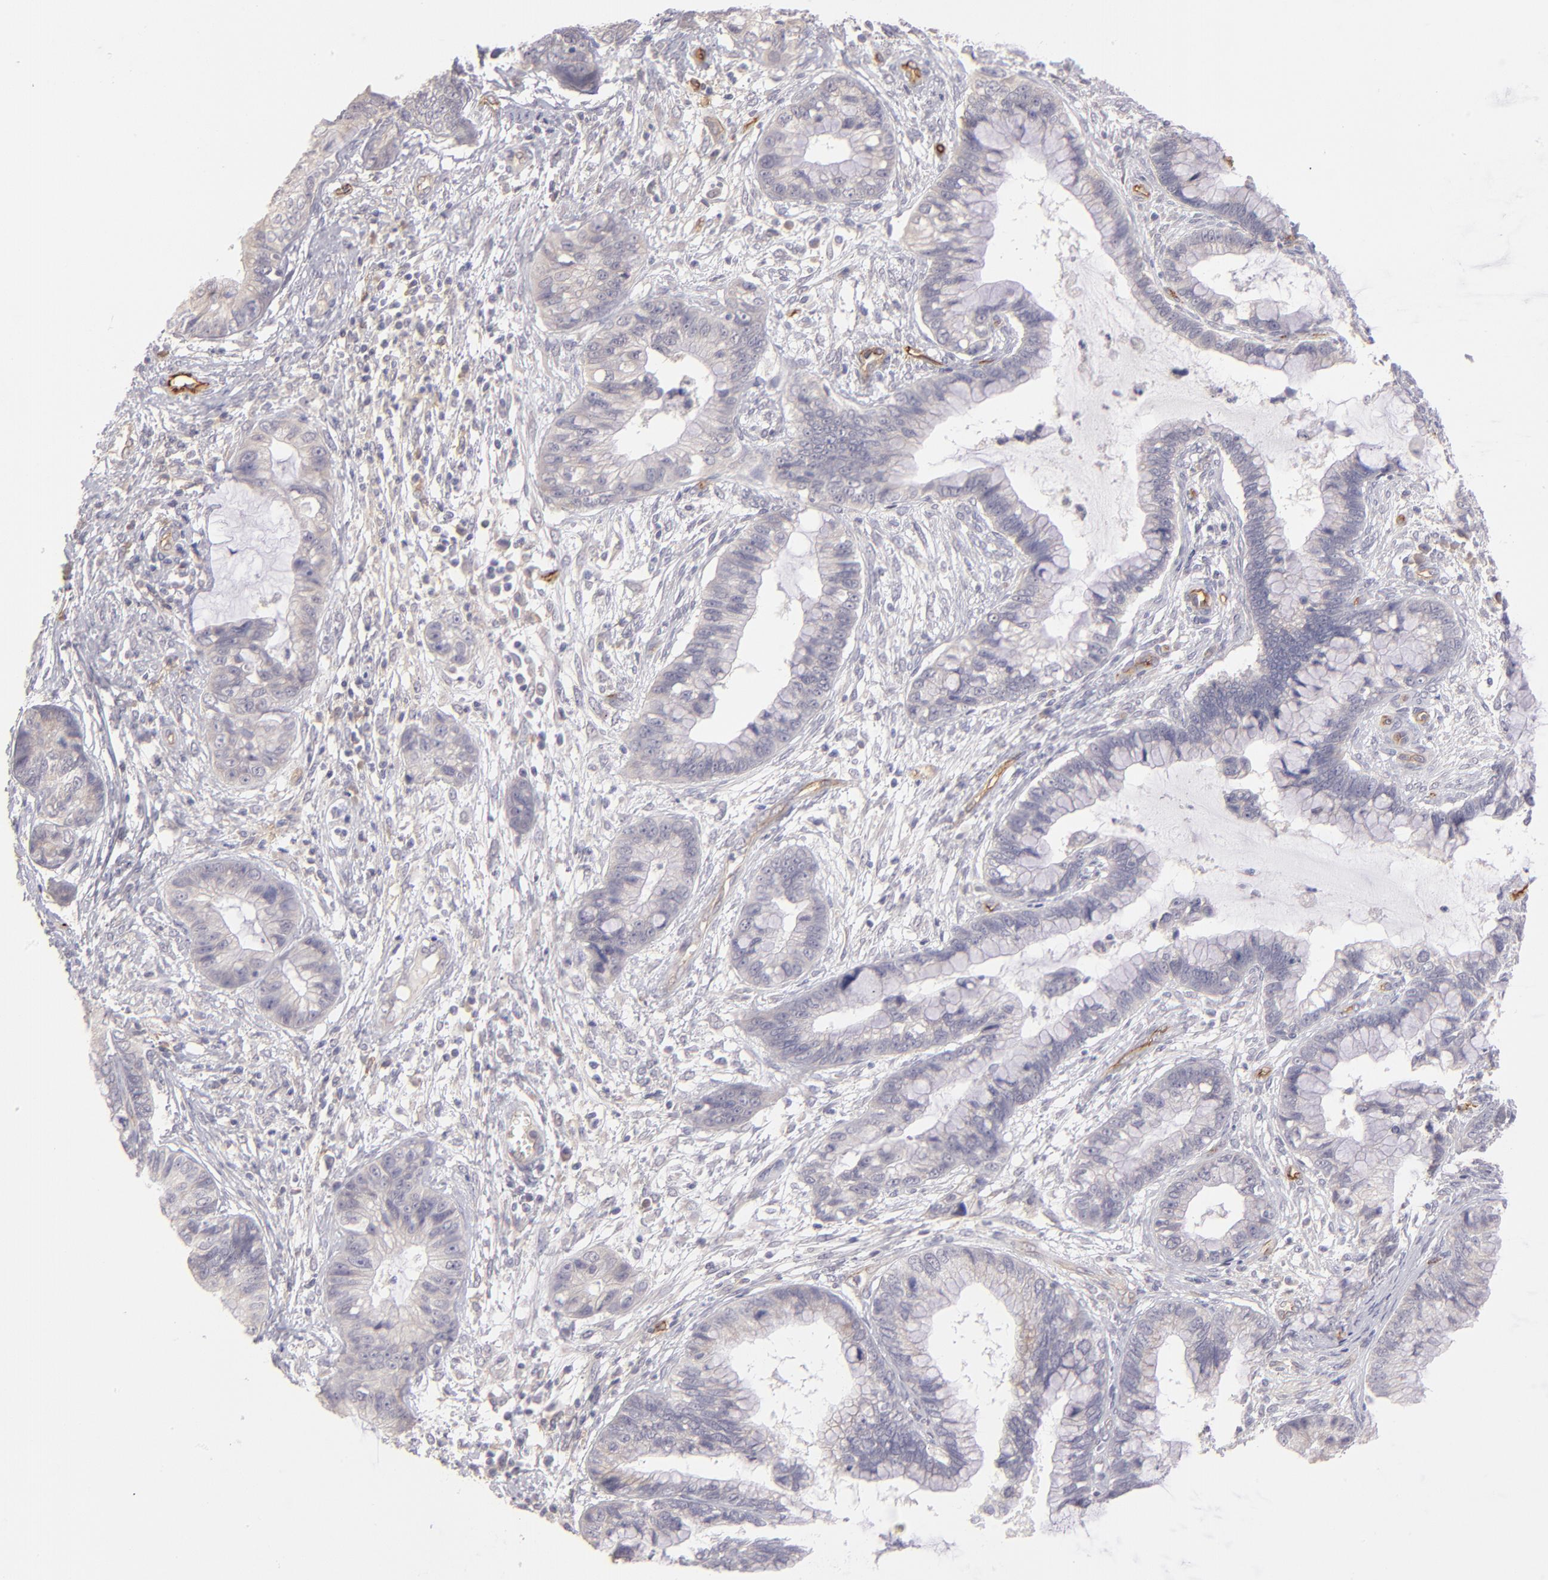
{"staining": {"intensity": "negative", "quantity": "none", "location": "none"}, "tissue": "cervical cancer", "cell_type": "Tumor cells", "image_type": "cancer", "snomed": [{"axis": "morphology", "description": "Adenocarcinoma, NOS"}, {"axis": "topography", "description": "Cervix"}], "caption": "The image shows no significant expression in tumor cells of cervical cancer (adenocarcinoma).", "gene": "THBD", "patient": {"sex": "female", "age": 44}}